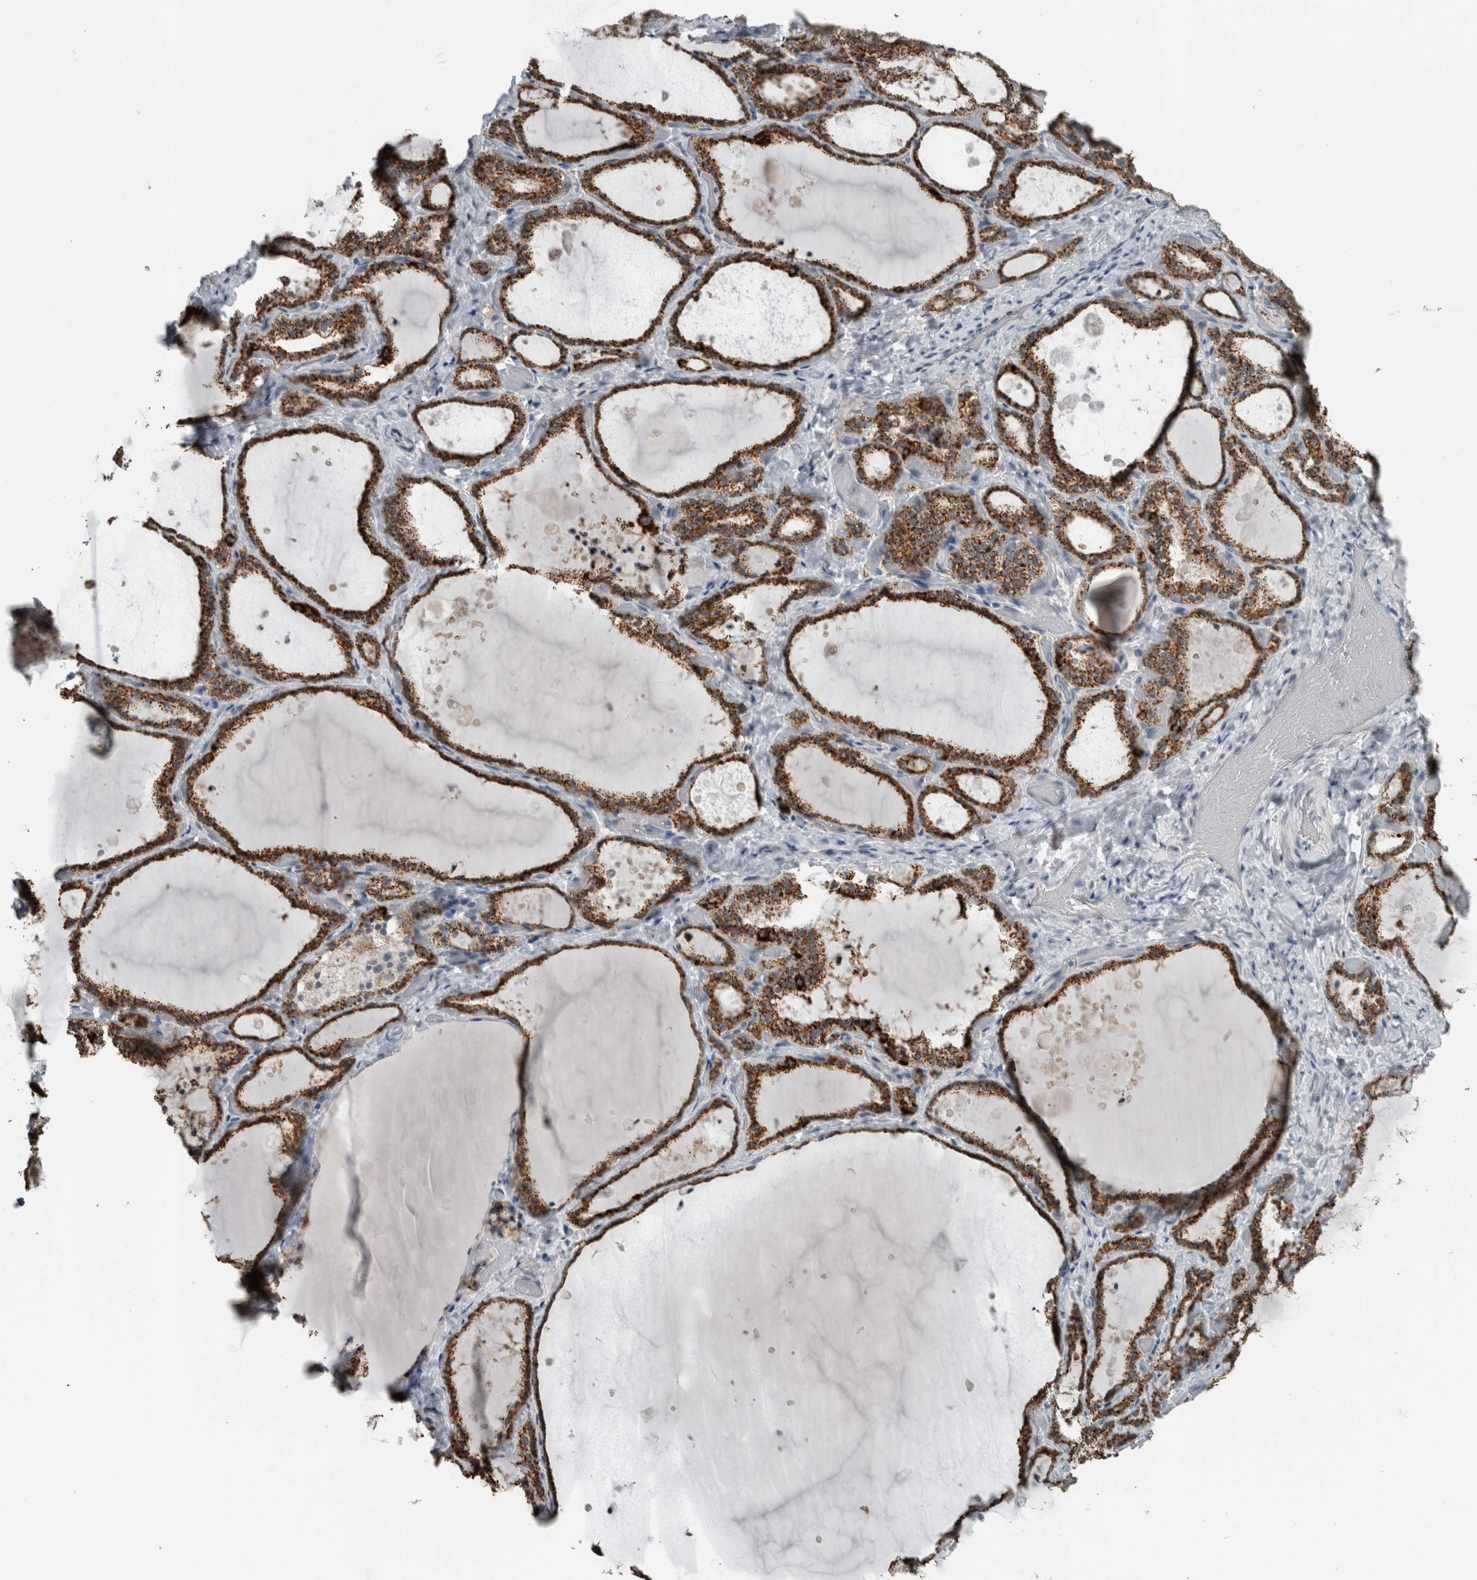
{"staining": {"intensity": "strong", "quantity": ">75%", "location": "cytoplasmic/membranous"}, "tissue": "thyroid gland", "cell_type": "Glandular cells", "image_type": "normal", "snomed": [{"axis": "morphology", "description": "Normal tissue, NOS"}, {"axis": "topography", "description": "Thyroid gland"}], "caption": "Benign thyroid gland shows strong cytoplasmic/membranous expression in approximately >75% of glandular cells.", "gene": "ACSF2", "patient": {"sex": "female", "age": 44}}